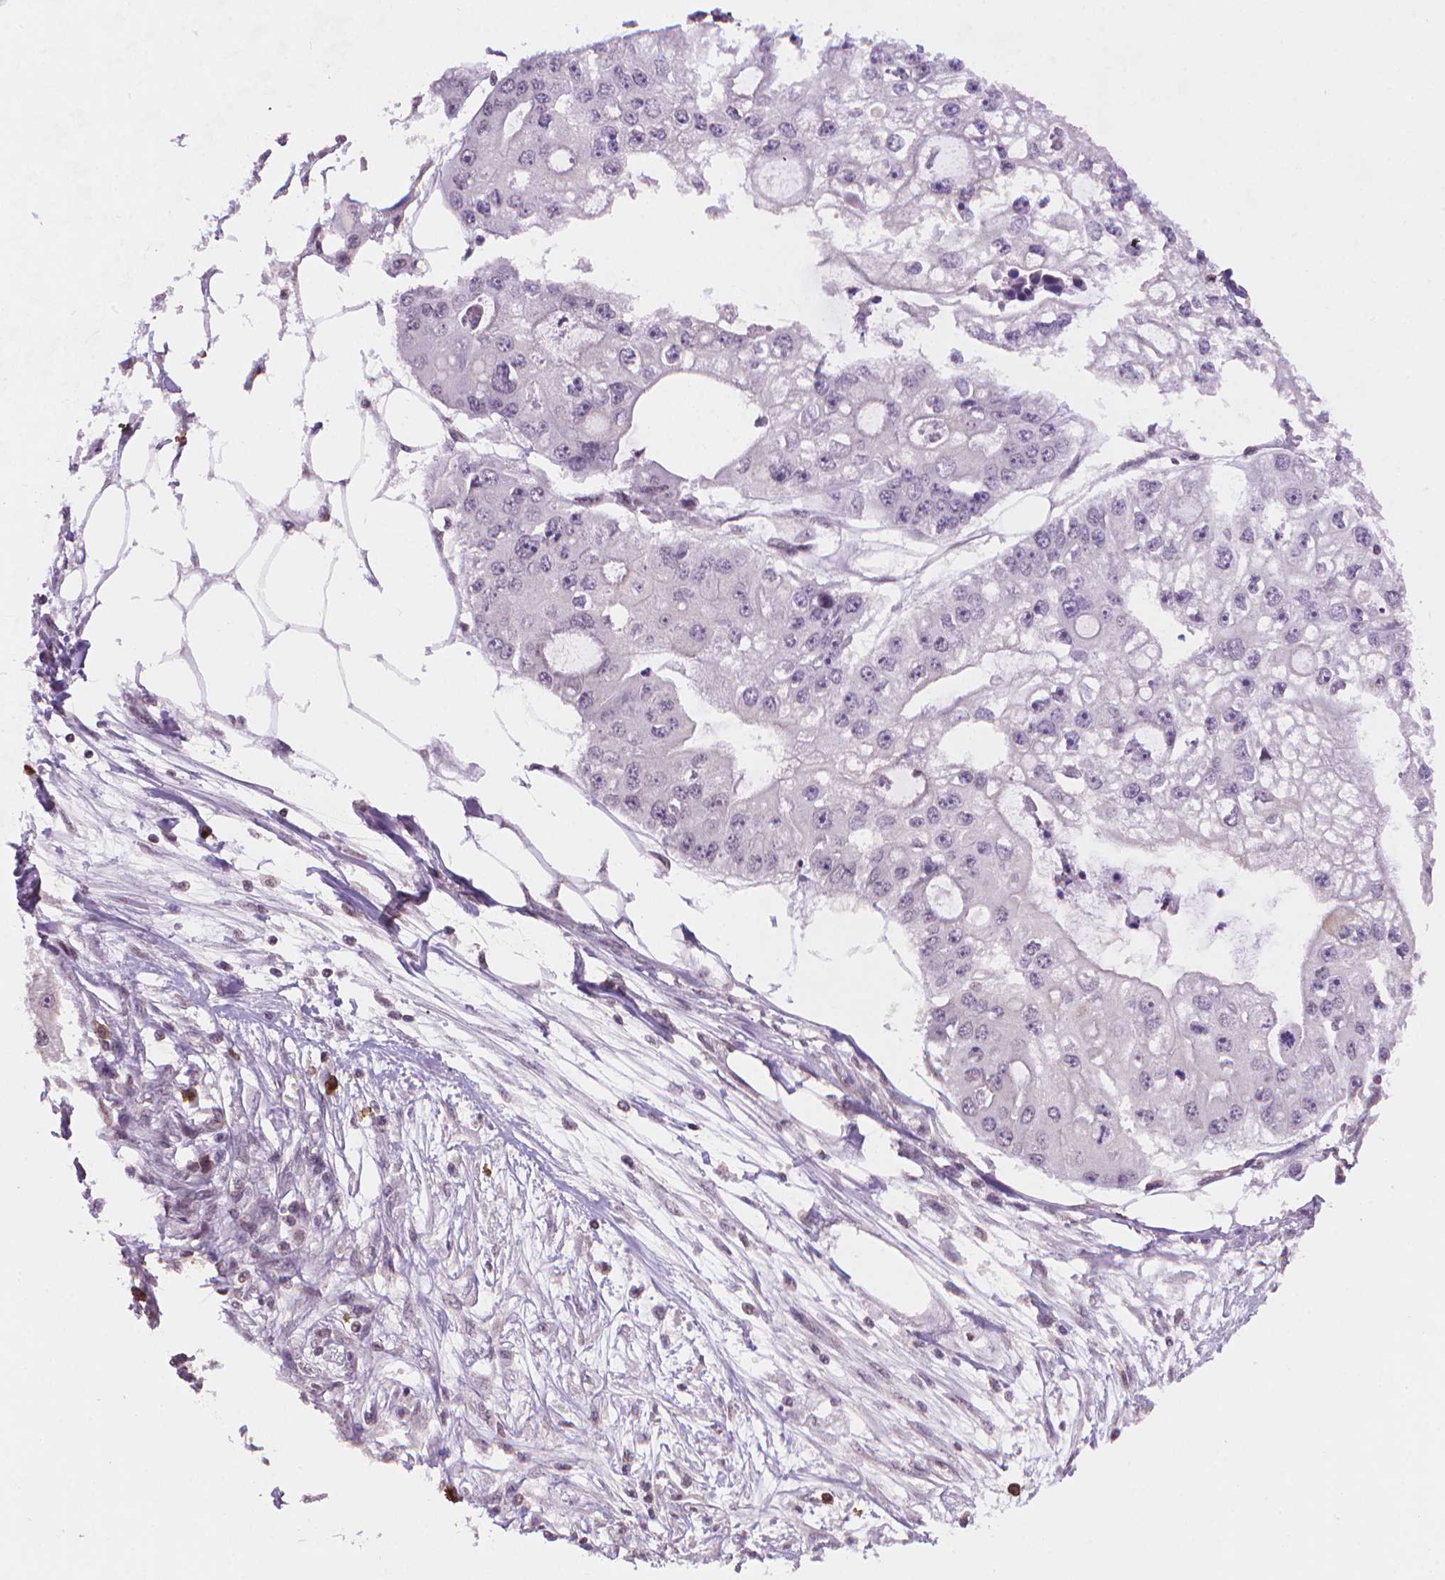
{"staining": {"intensity": "negative", "quantity": "none", "location": "none"}, "tissue": "ovarian cancer", "cell_type": "Tumor cells", "image_type": "cancer", "snomed": [{"axis": "morphology", "description": "Cystadenocarcinoma, serous, NOS"}, {"axis": "topography", "description": "Ovary"}], "caption": "A micrograph of human ovarian serous cystadenocarcinoma is negative for staining in tumor cells.", "gene": "TMEM184A", "patient": {"sex": "female", "age": 56}}